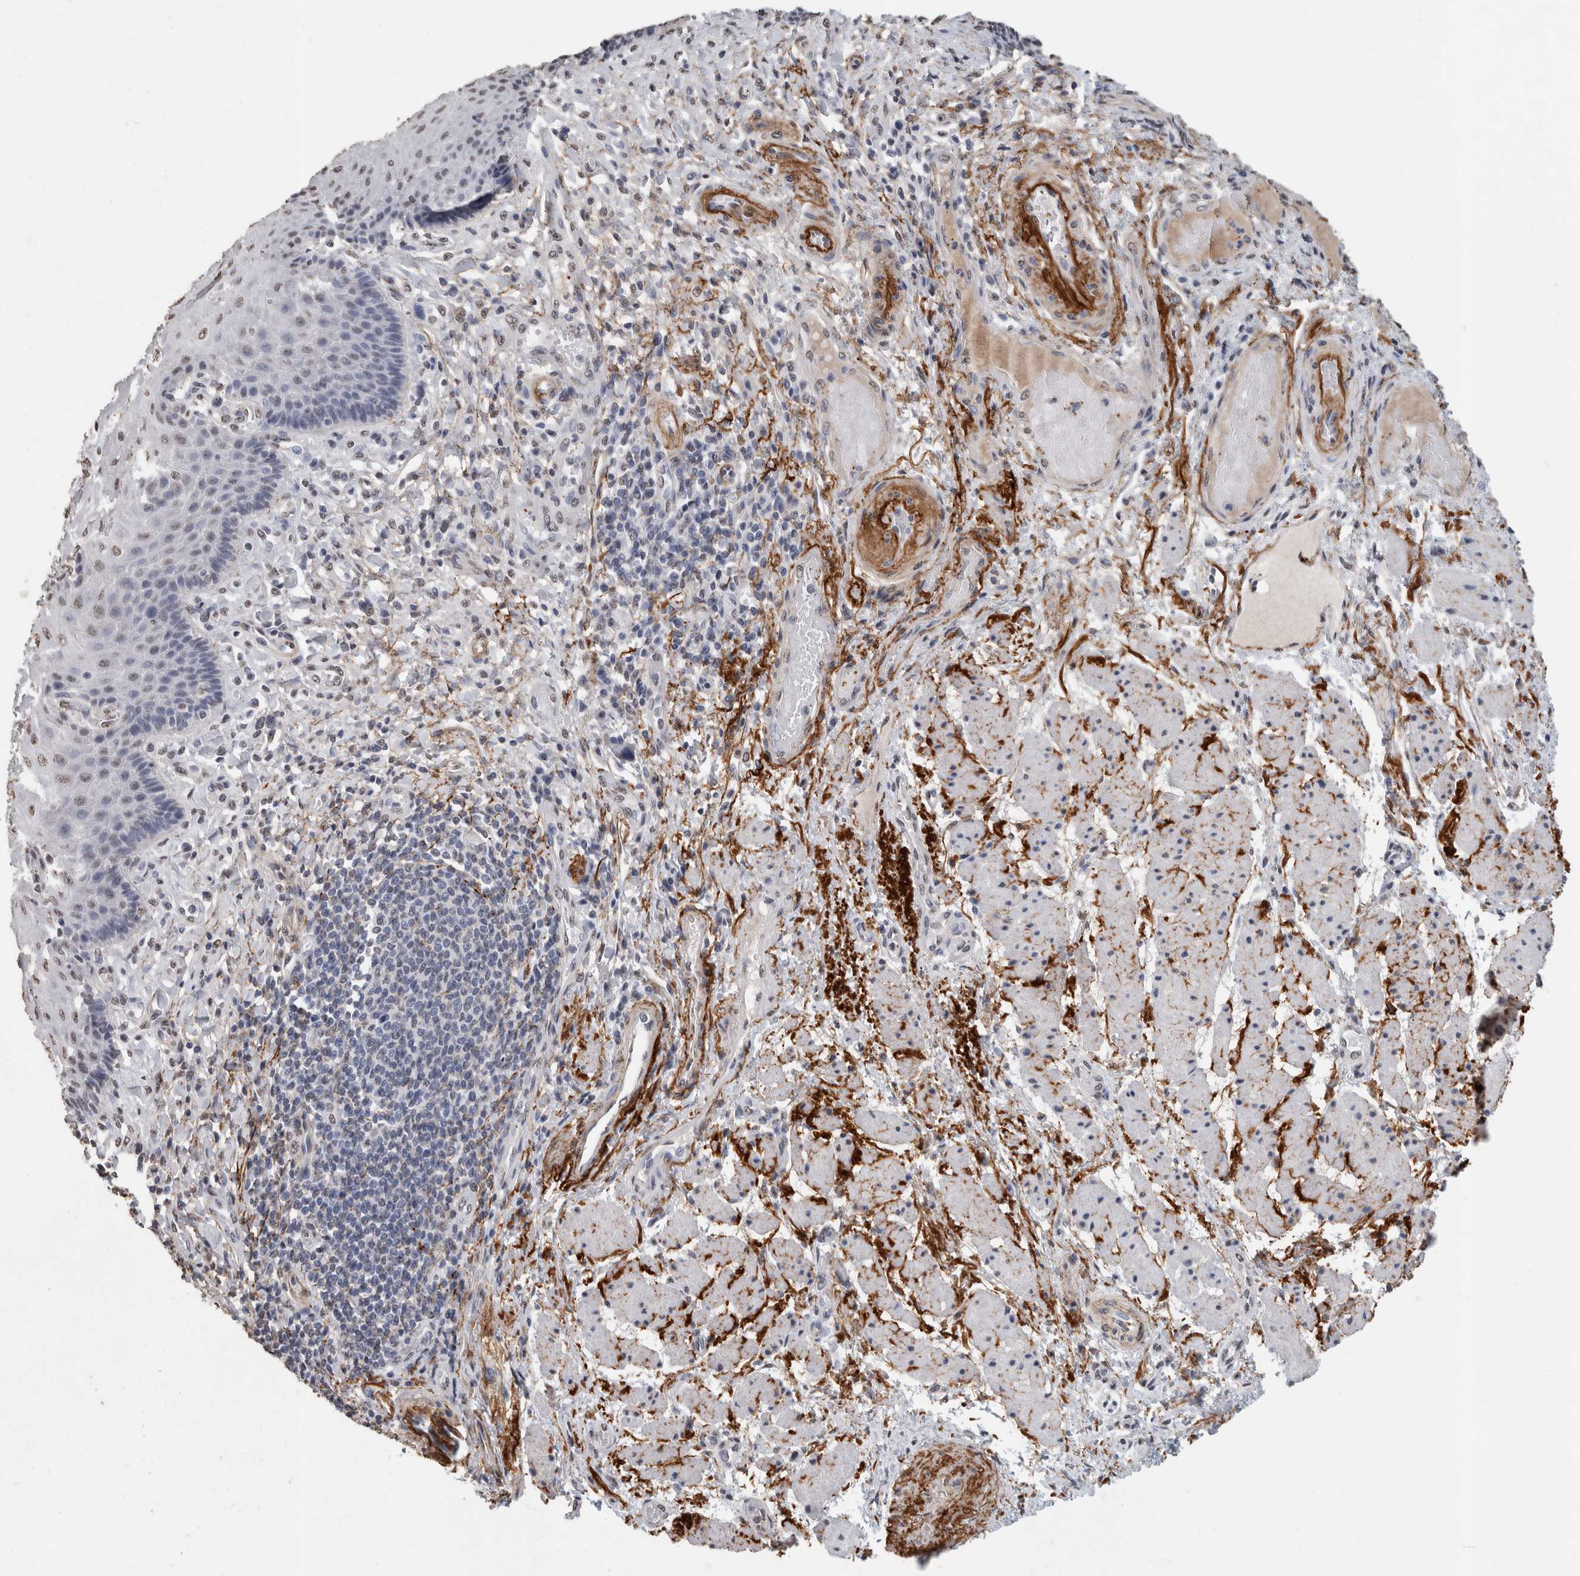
{"staining": {"intensity": "weak", "quantity": "<25%", "location": "nuclear"}, "tissue": "esophagus", "cell_type": "Squamous epithelial cells", "image_type": "normal", "snomed": [{"axis": "morphology", "description": "Normal tissue, NOS"}, {"axis": "topography", "description": "Esophagus"}], "caption": "This is an immunohistochemistry histopathology image of normal esophagus. There is no expression in squamous epithelial cells.", "gene": "LTBP1", "patient": {"sex": "male", "age": 54}}